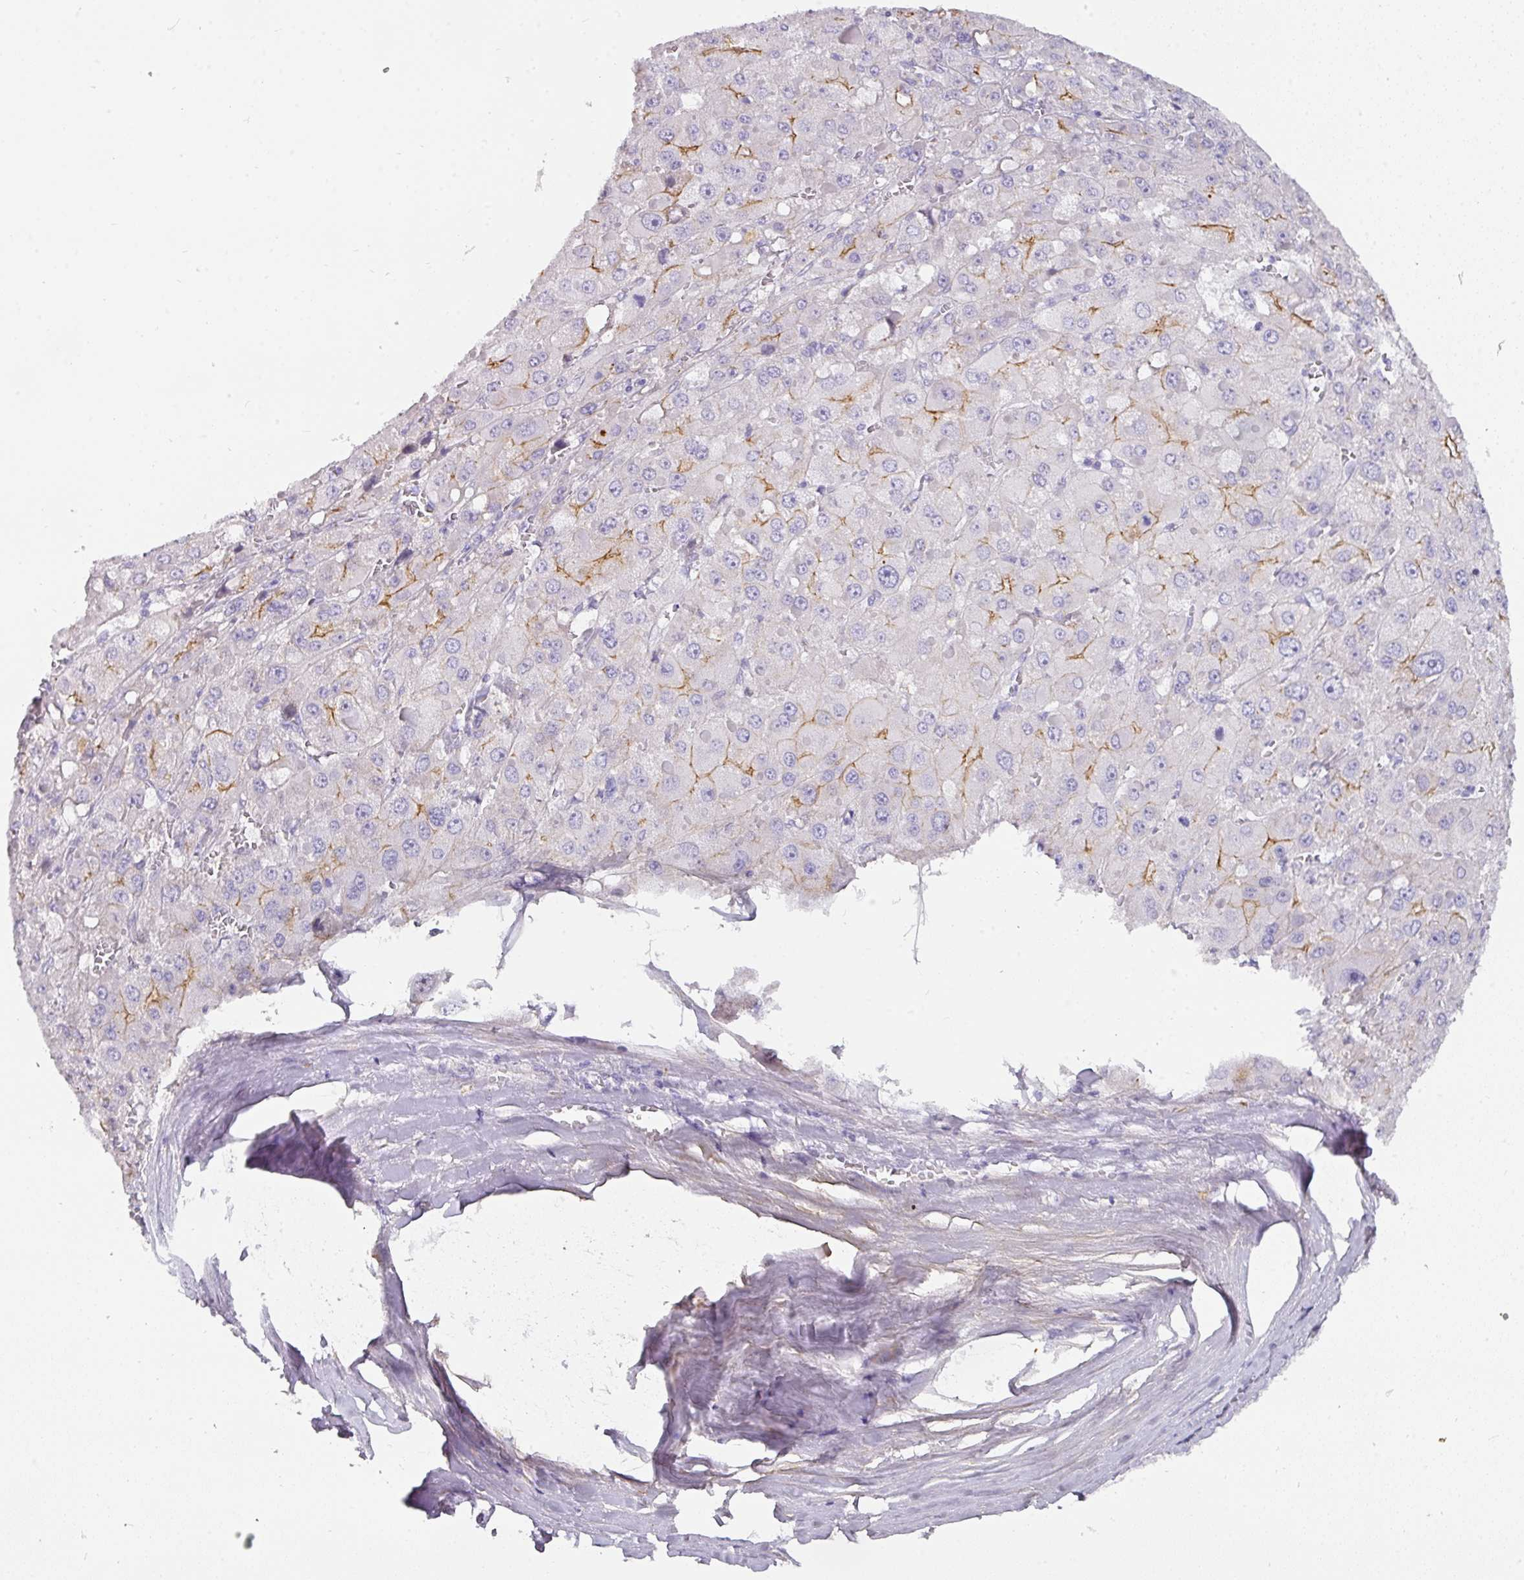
{"staining": {"intensity": "moderate", "quantity": "<25%", "location": "cytoplasmic/membranous"}, "tissue": "liver cancer", "cell_type": "Tumor cells", "image_type": "cancer", "snomed": [{"axis": "morphology", "description": "Carcinoma, Hepatocellular, NOS"}, {"axis": "topography", "description": "Liver"}], "caption": "Immunohistochemical staining of liver cancer exhibits moderate cytoplasmic/membranous protein expression in approximately <25% of tumor cells. (Stains: DAB (3,3'-diaminobenzidine) in brown, nuclei in blue, Microscopy: brightfield microscopy at high magnification).", "gene": "ANKRD29", "patient": {"sex": "female", "age": 73}}